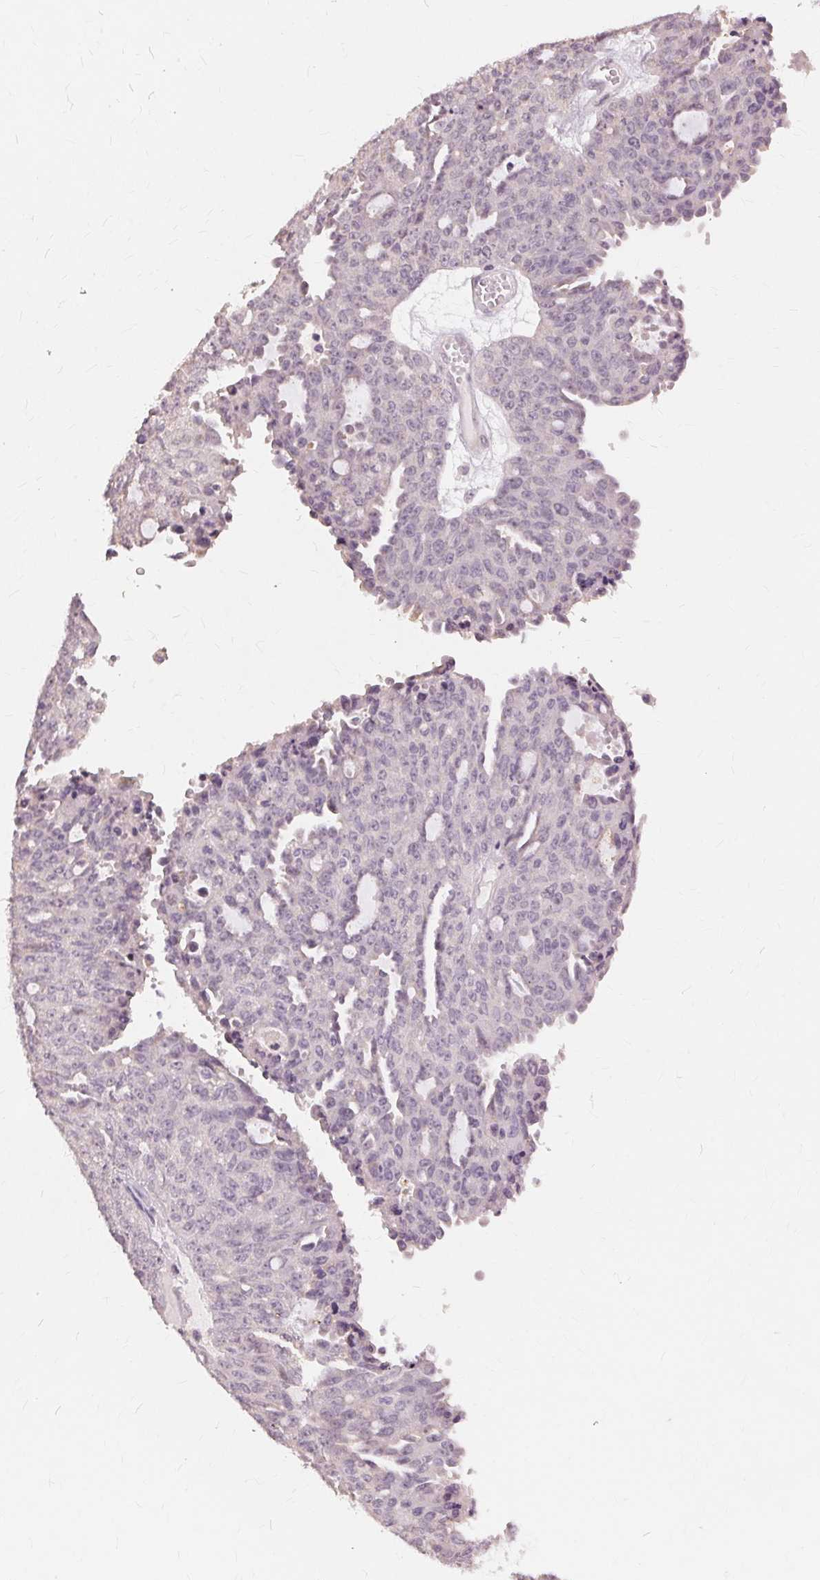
{"staining": {"intensity": "negative", "quantity": "none", "location": "none"}, "tissue": "ovarian cancer", "cell_type": "Tumor cells", "image_type": "cancer", "snomed": [{"axis": "morphology", "description": "Cystadenocarcinoma, serous, NOS"}, {"axis": "topography", "description": "Ovary"}], "caption": "Immunohistochemistry (IHC) photomicrograph of neoplastic tissue: ovarian serous cystadenocarcinoma stained with DAB (3,3'-diaminobenzidine) exhibits no significant protein staining in tumor cells.", "gene": "SIGLEC6", "patient": {"sex": "female", "age": 71}}